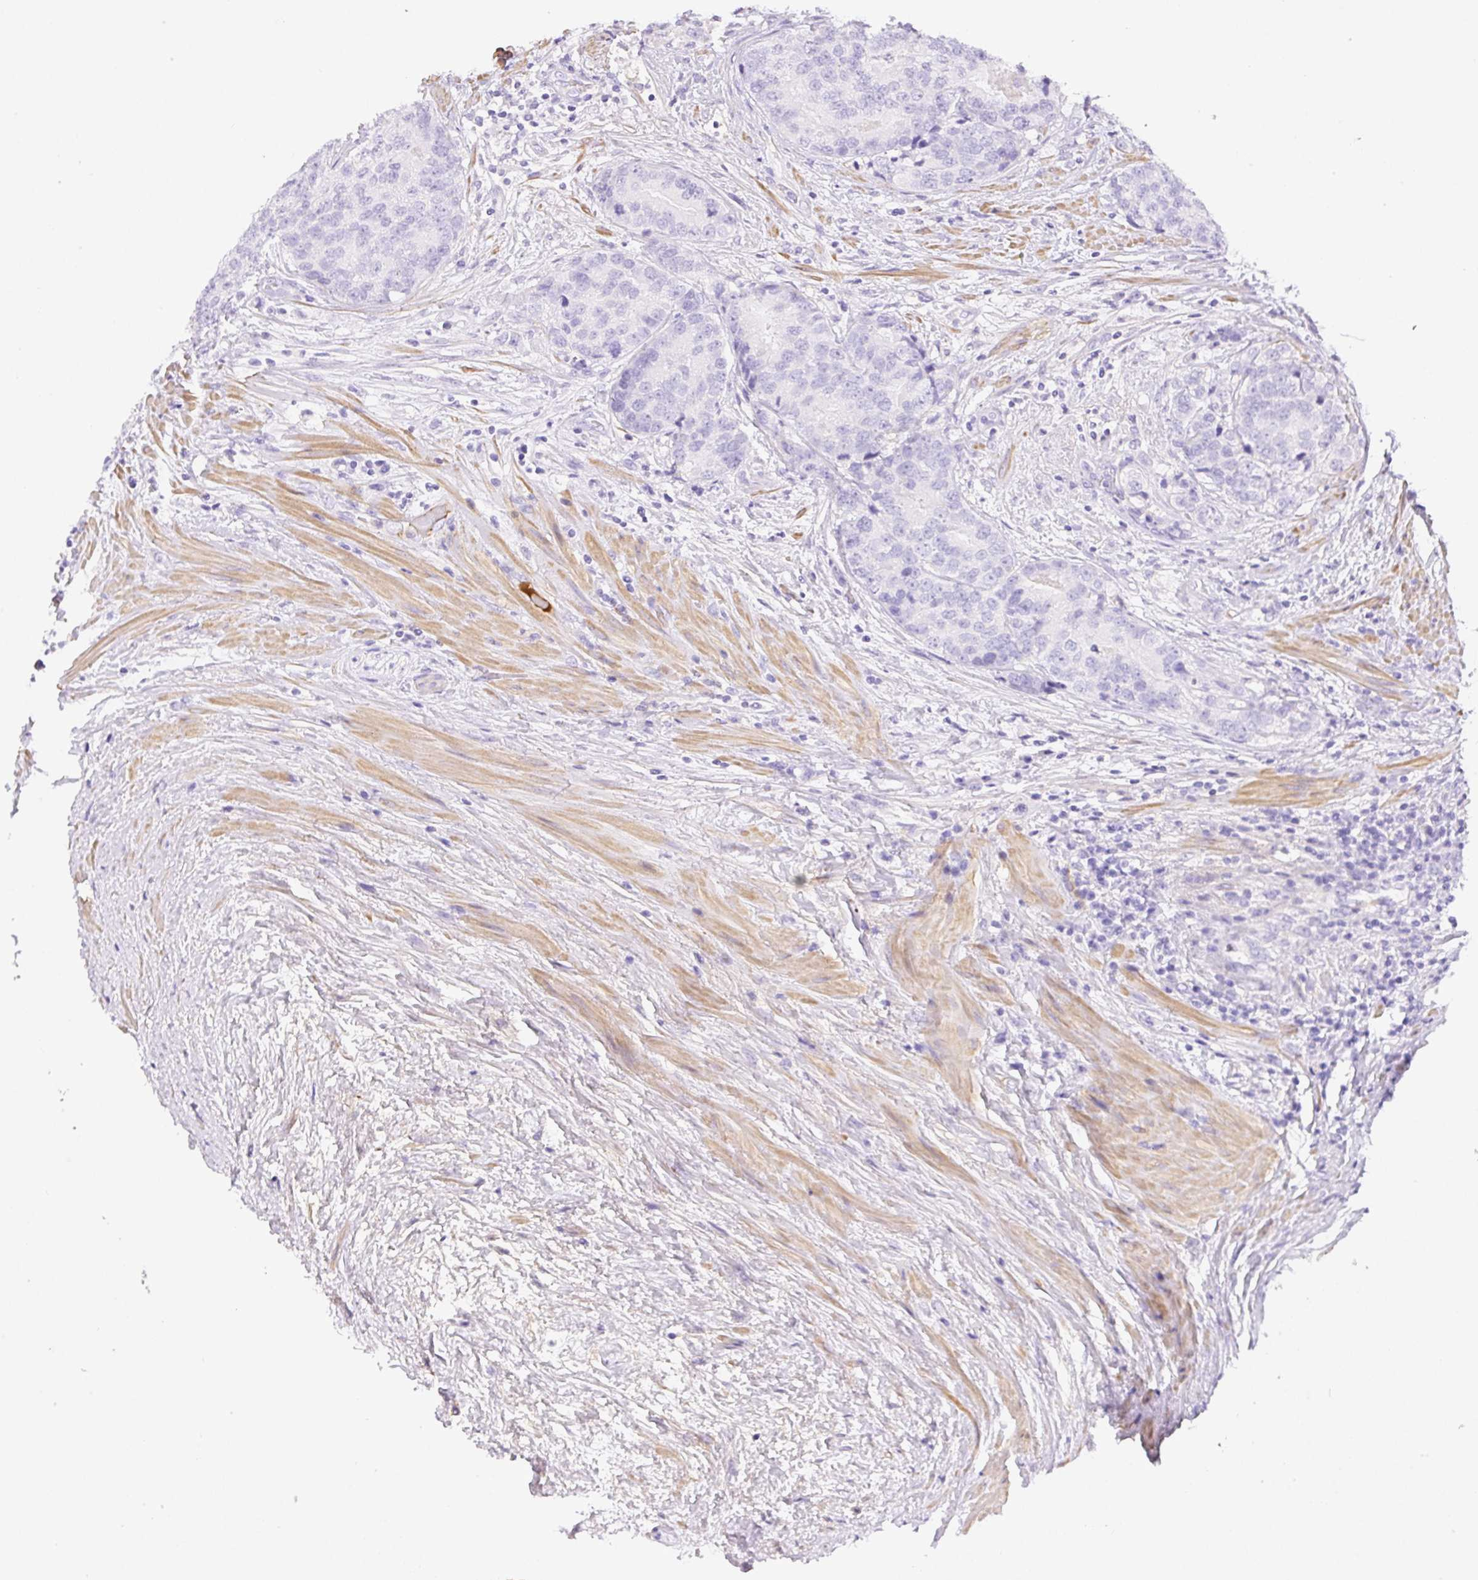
{"staining": {"intensity": "negative", "quantity": "none", "location": "none"}, "tissue": "prostate cancer", "cell_type": "Tumor cells", "image_type": "cancer", "snomed": [{"axis": "morphology", "description": "Adenocarcinoma, High grade"}, {"axis": "topography", "description": "Prostate"}], "caption": "High magnification brightfield microscopy of prostate cancer (adenocarcinoma (high-grade)) stained with DAB (brown) and counterstained with hematoxylin (blue): tumor cells show no significant staining. (DAB (3,3'-diaminobenzidine) immunohistochemistry (IHC) with hematoxylin counter stain).", "gene": "TDRD15", "patient": {"sex": "male", "age": 68}}